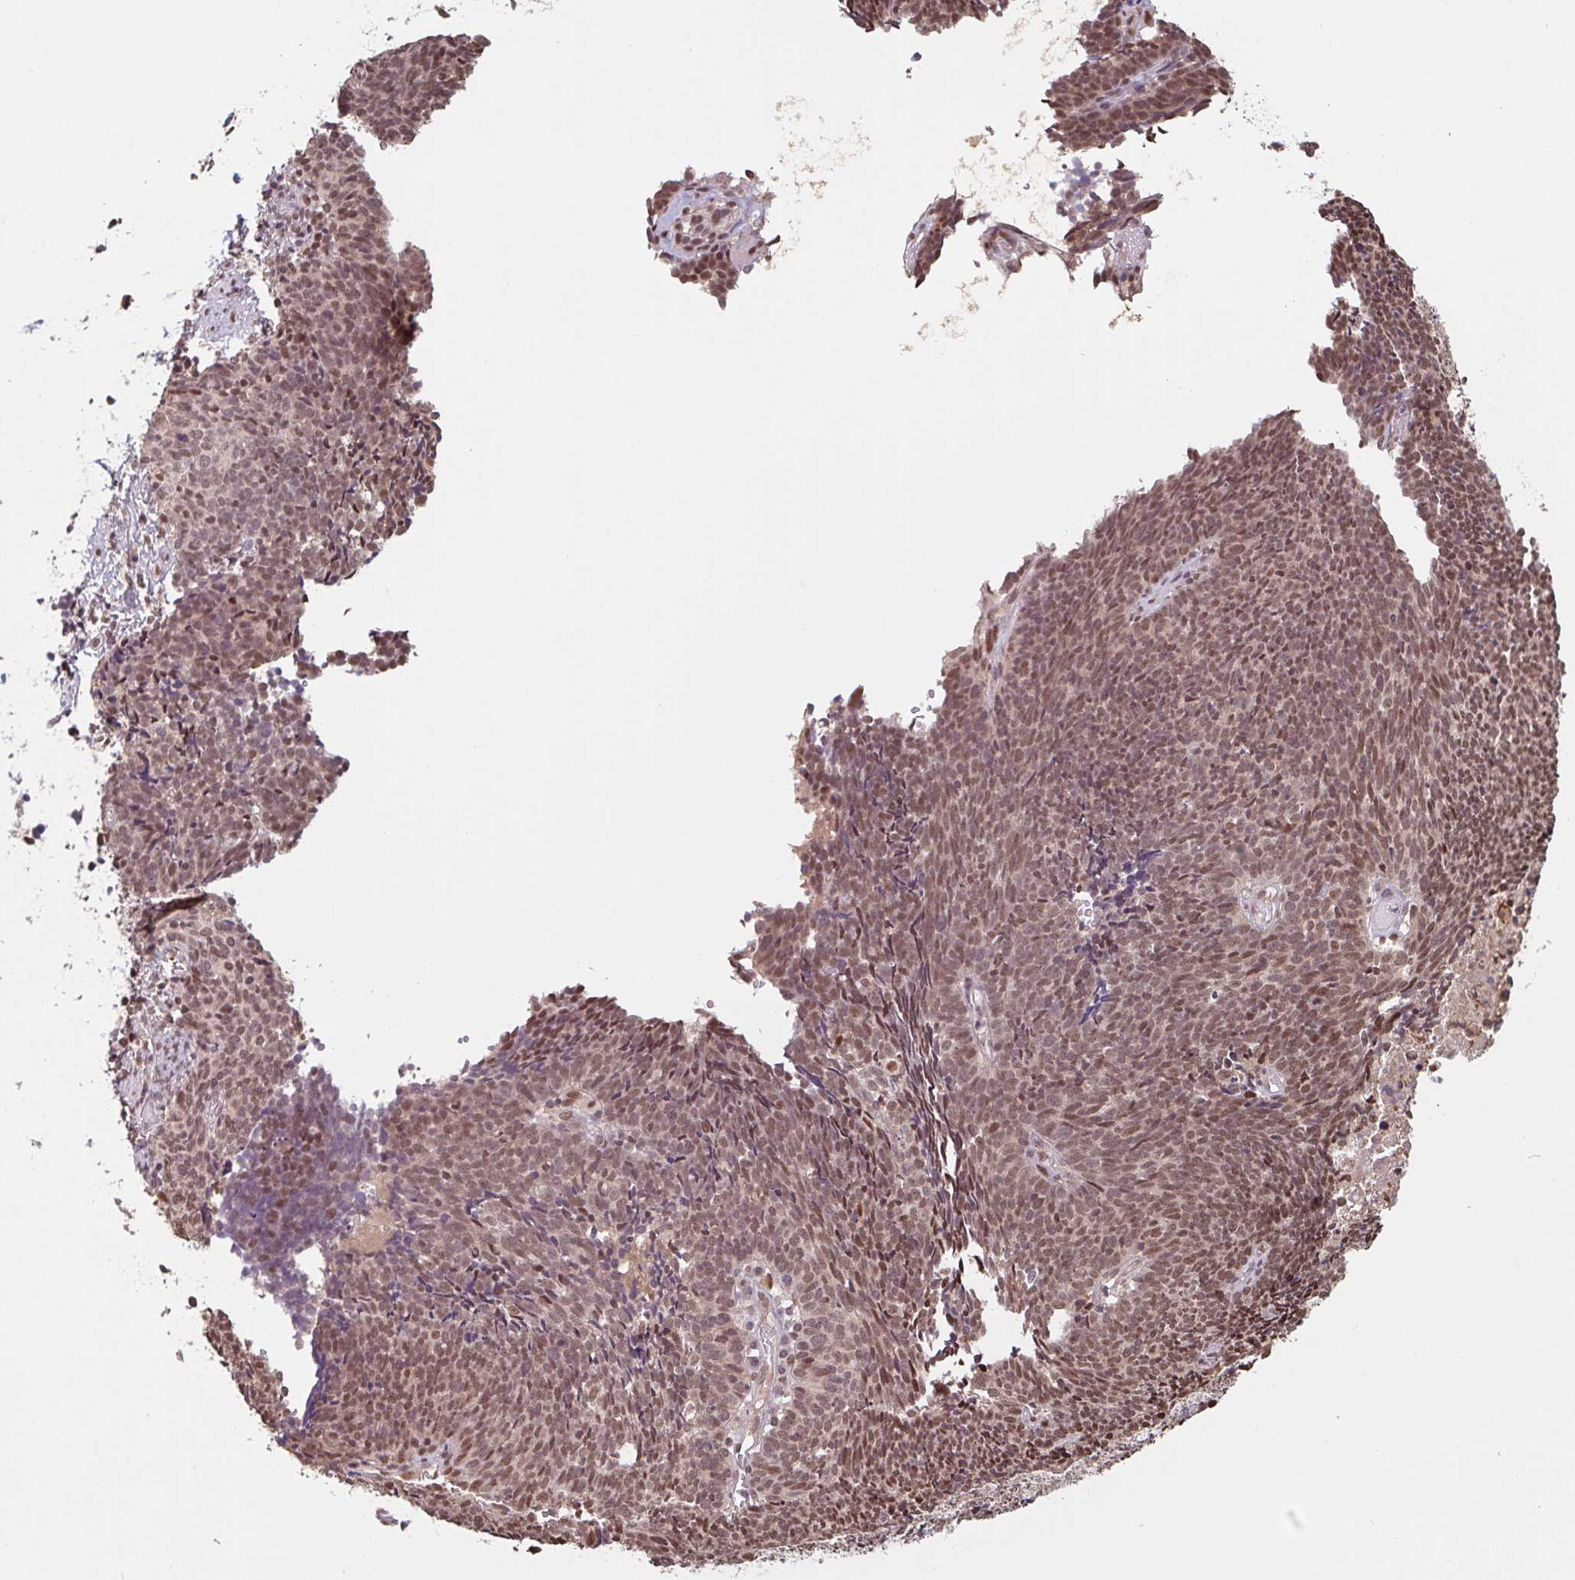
{"staining": {"intensity": "moderate", "quantity": ">75%", "location": "nuclear"}, "tissue": "cervical cancer", "cell_type": "Tumor cells", "image_type": "cancer", "snomed": [{"axis": "morphology", "description": "Squamous cell carcinoma, NOS"}, {"axis": "topography", "description": "Cervix"}], "caption": "A brown stain labels moderate nuclear positivity of a protein in squamous cell carcinoma (cervical) tumor cells.", "gene": "DR1", "patient": {"sex": "female", "age": 39}}